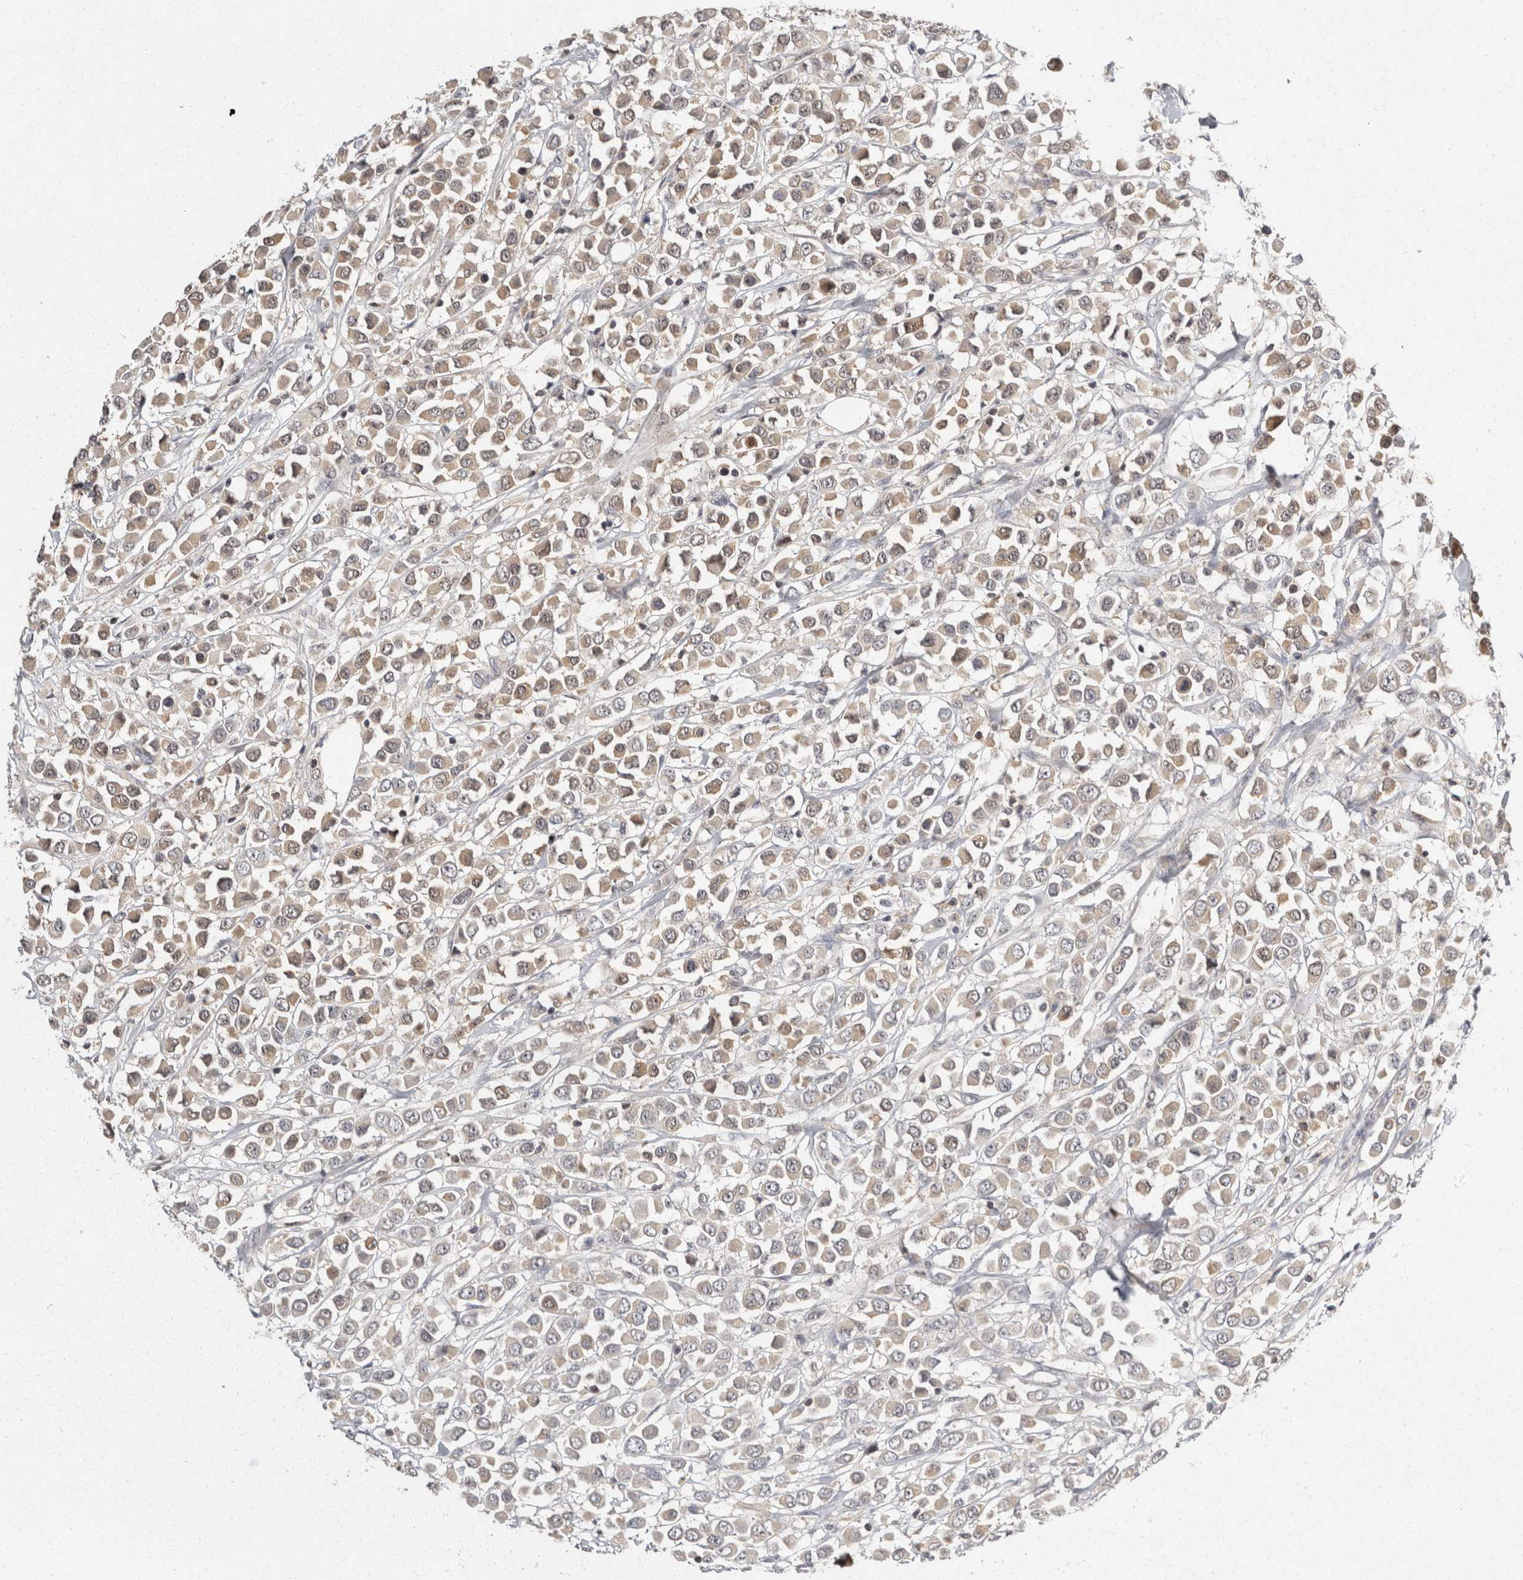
{"staining": {"intensity": "weak", "quantity": "<25%", "location": "cytoplasmic/membranous"}, "tissue": "breast cancer", "cell_type": "Tumor cells", "image_type": "cancer", "snomed": [{"axis": "morphology", "description": "Duct carcinoma"}, {"axis": "topography", "description": "Breast"}], "caption": "Immunohistochemical staining of breast infiltrating ductal carcinoma demonstrates no significant positivity in tumor cells.", "gene": "ACAT2", "patient": {"sex": "female", "age": 61}}